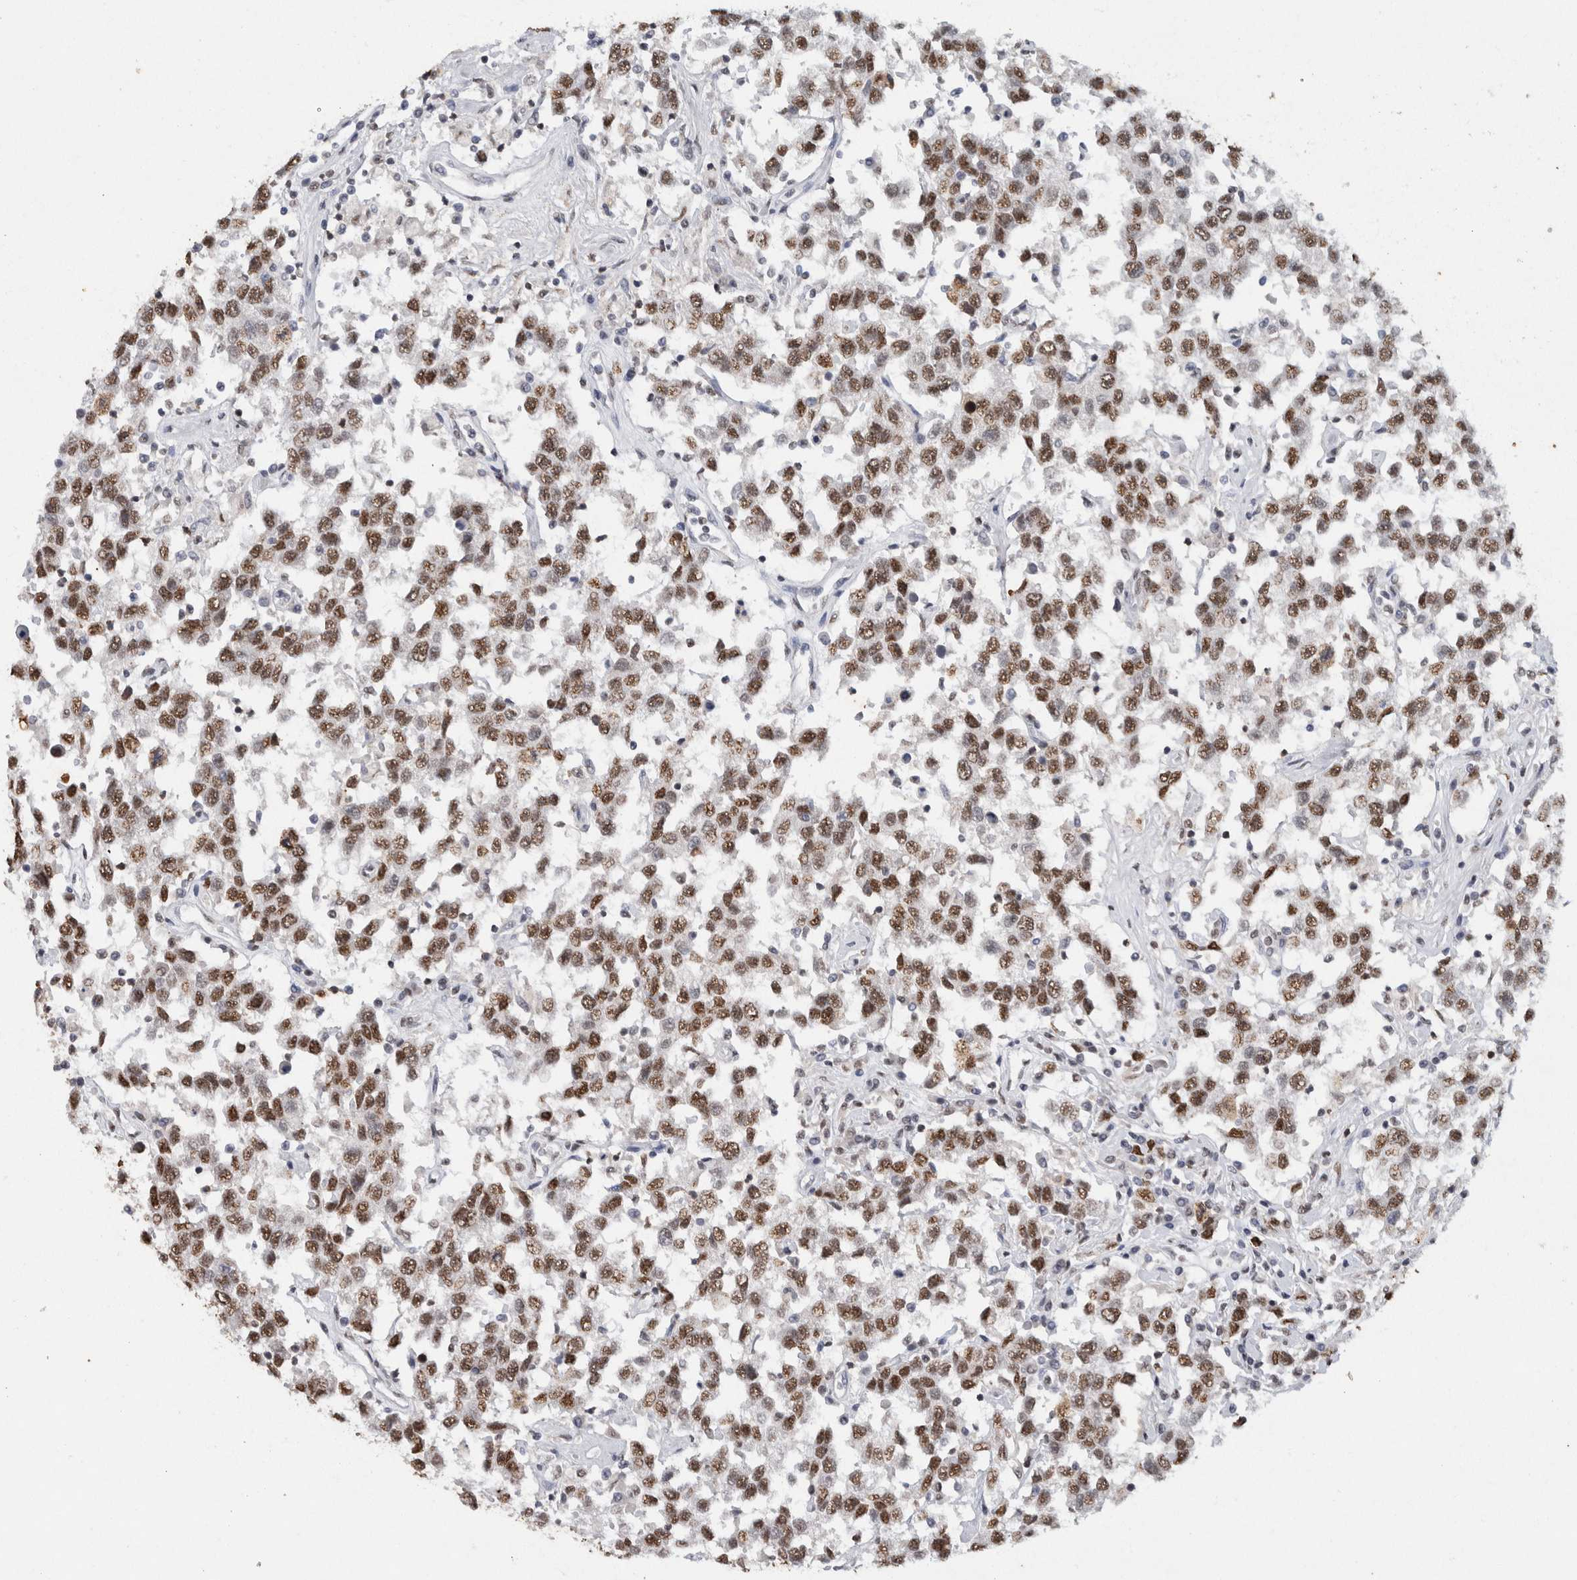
{"staining": {"intensity": "moderate", "quantity": ">75%", "location": "nuclear"}, "tissue": "testis cancer", "cell_type": "Tumor cells", "image_type": "cancer", "snomed": [{"axis": "morphology", "description": "Seminoma, NOS"}, {"axis": "topography", "description": "Testis"}], "caption": "There is medium levels of moderate nuclear staining in tumor cells of testis seminoma, as demonstrated by immunohistochemical staining (brown color).", "gene": "RPS6KA2", "patient": {"sex": "male", "age": 41}}